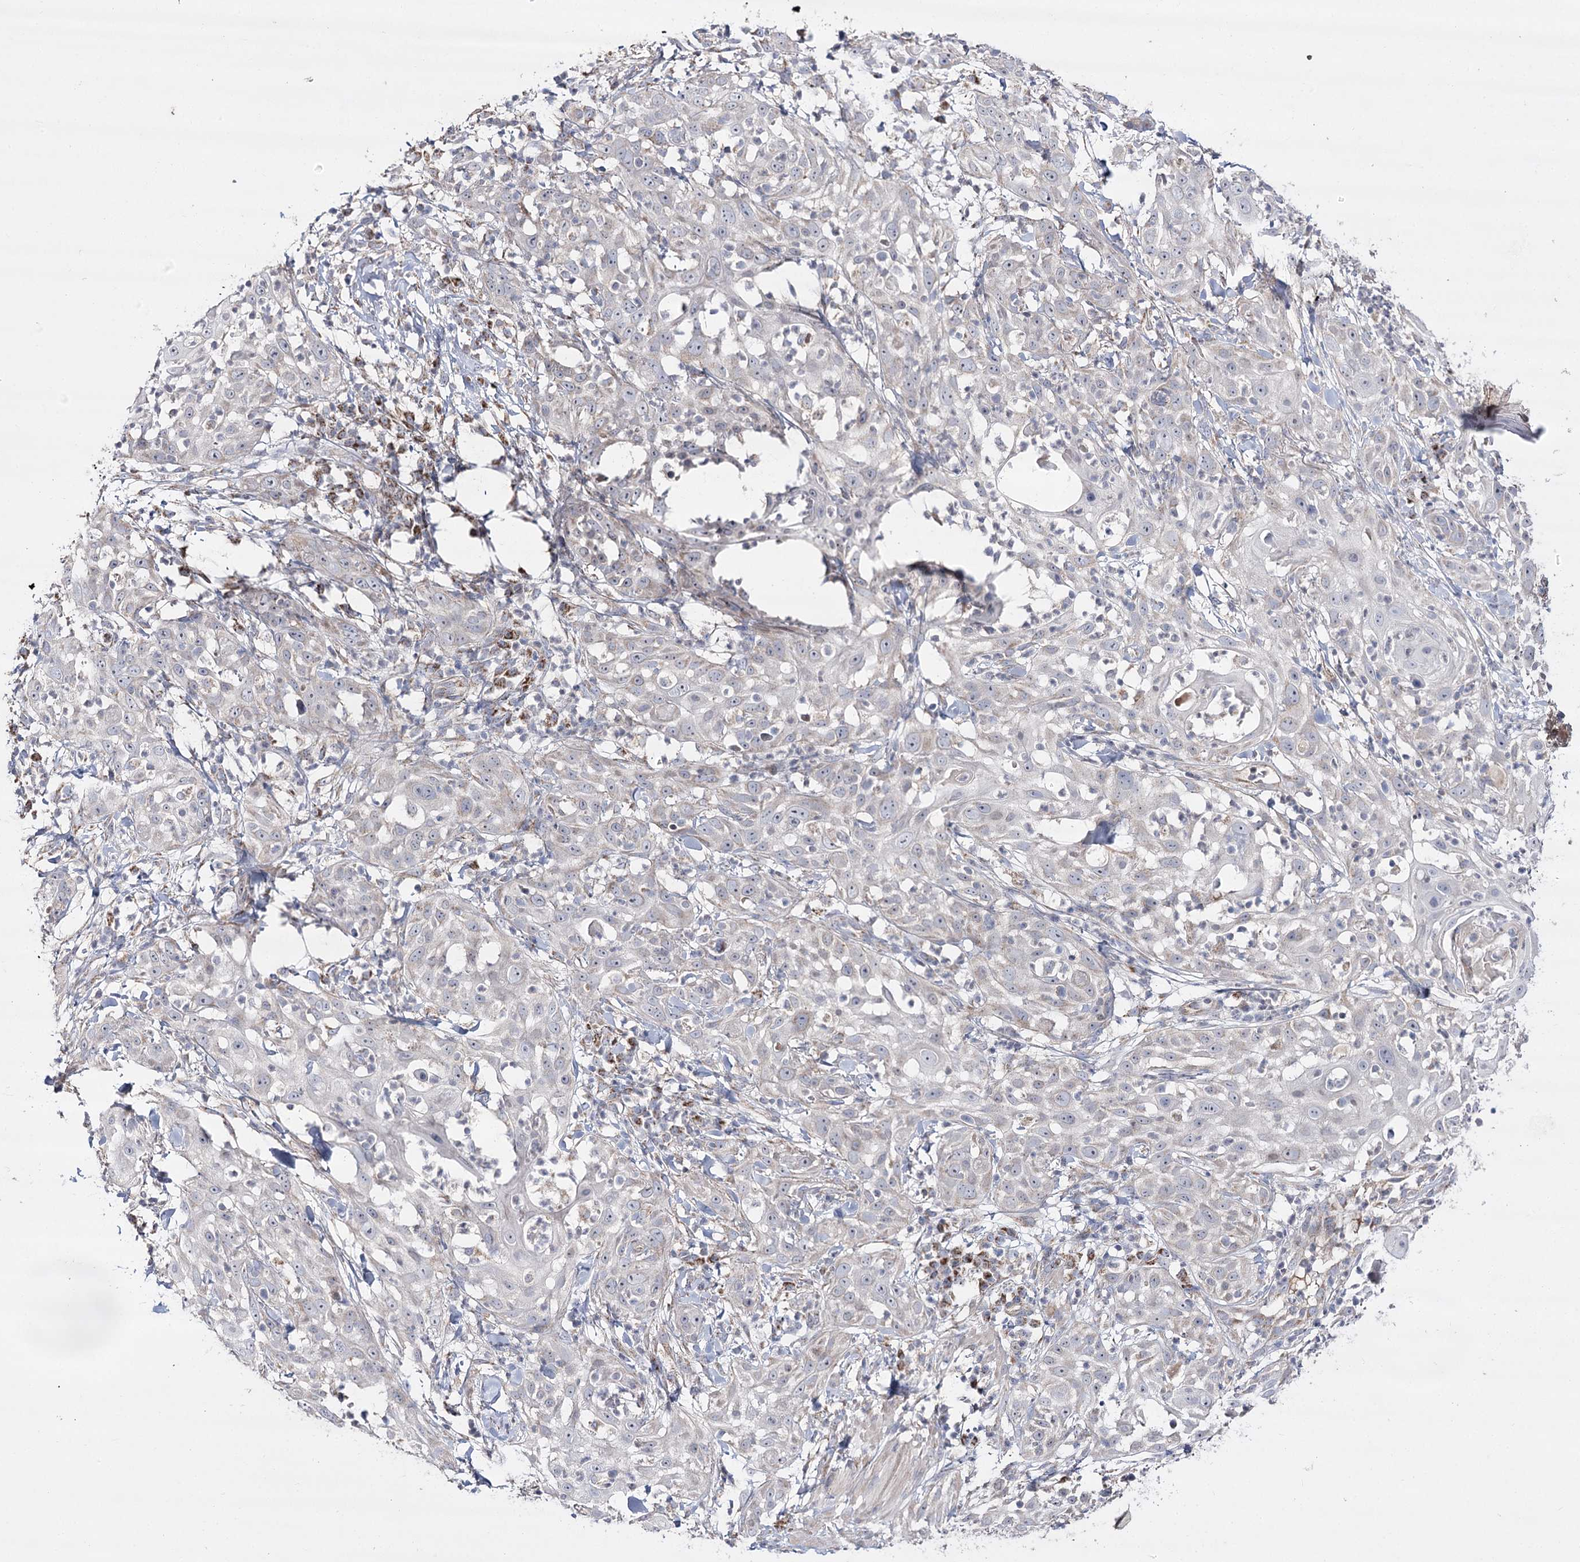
{"staining": {"intensity": "negative", "quantity": "none", "location": "none"}, "tissue": "skin cancer", "cell_type": "Tumor cells", "image_type": "cancer", "snomed": [{"axis": "morphology", "description": "Squamous cell carcinoma, NOS"}, {"axis": "topography", "description": "Skin"}], "caption": "IHC micrograph of skin cancer (squamous cell carcinoma) stained for a protein (brown), which demonstrates no expression in tumor cells. (Brightfield microscopy of DAB IHC at high magnification).", "gene": "NADK2", "patient": {"sex": "female", "age": 44}}